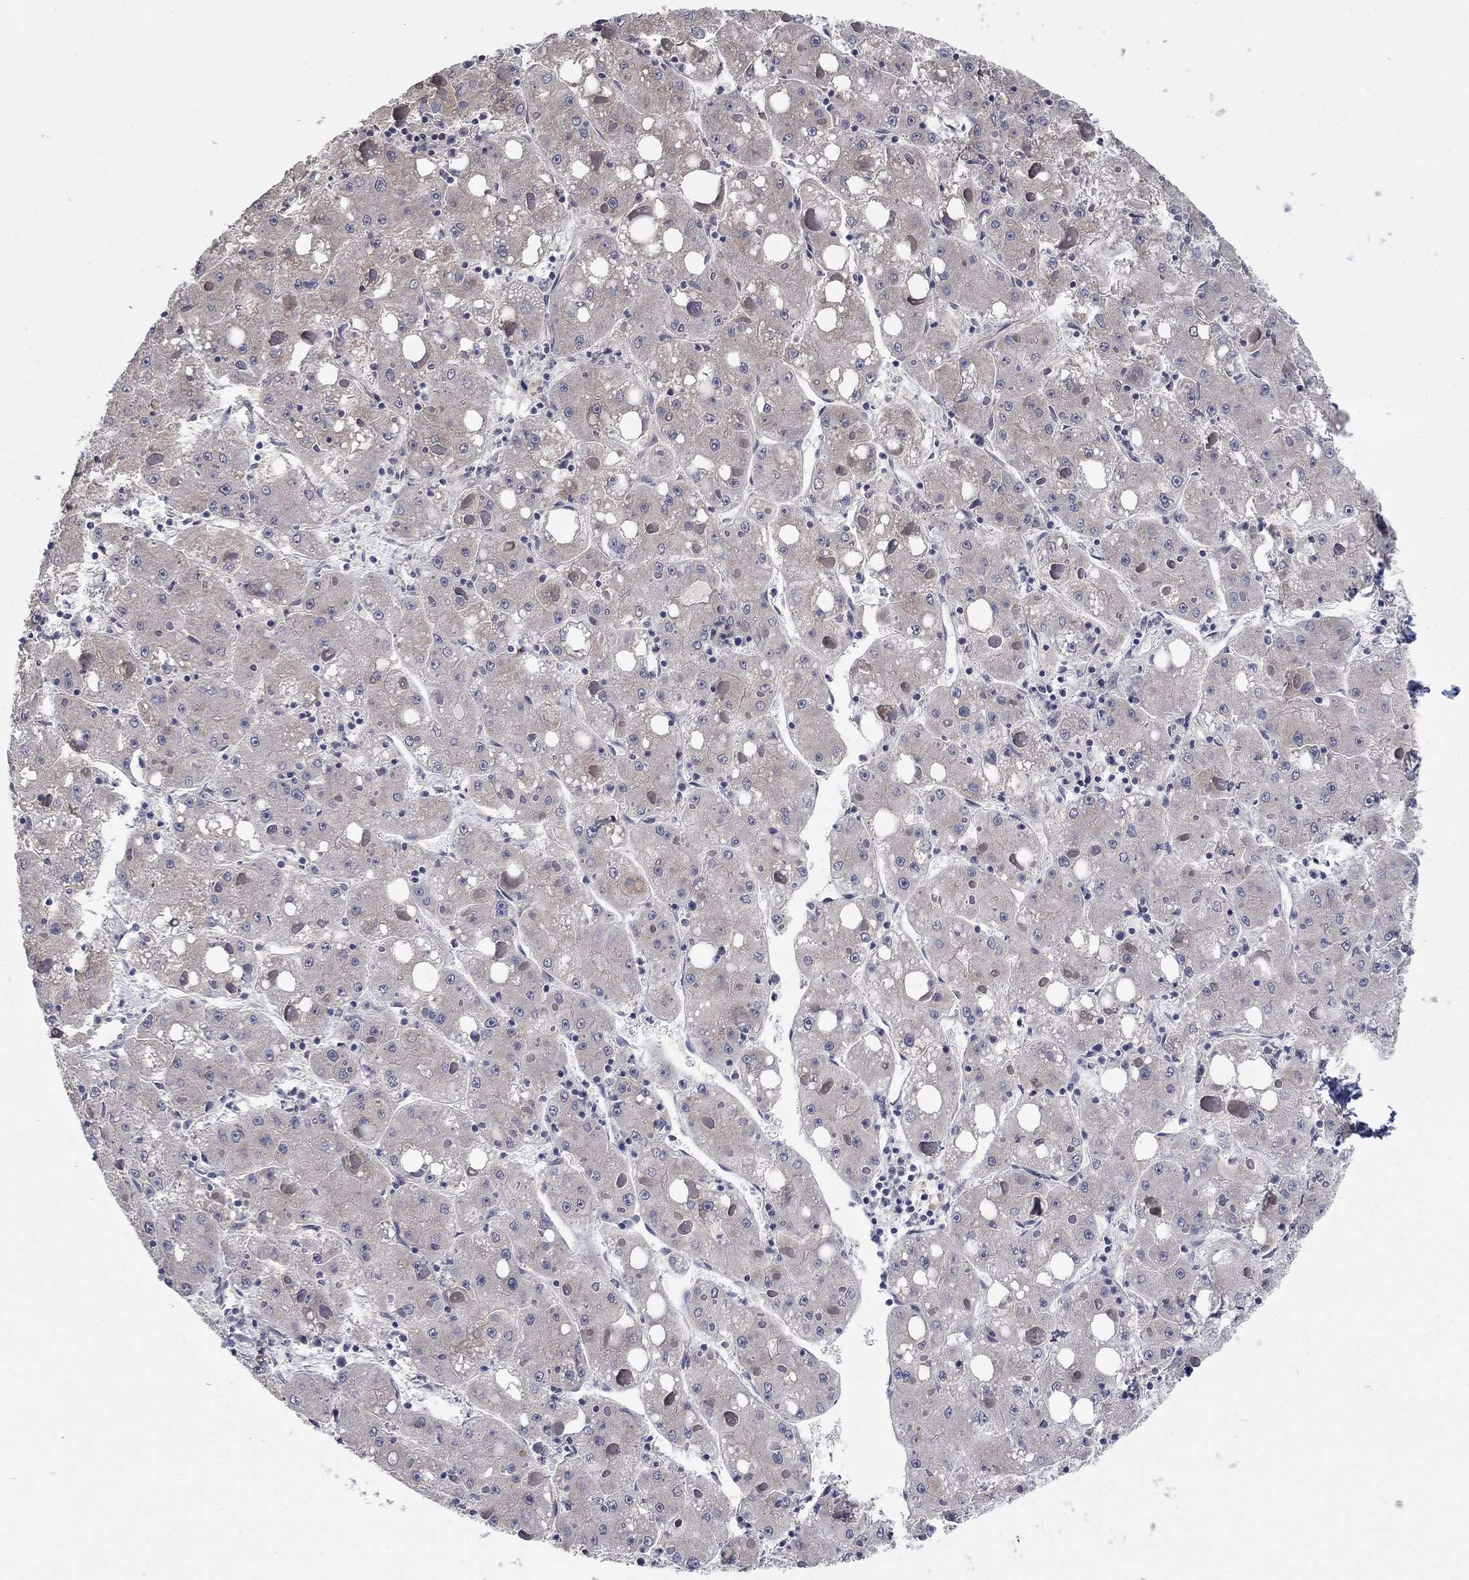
{"staining": {"intensity": "negative", "quantity": "none", "location": "none"}, "tissue": "liver cancer", "cell_type": "Tumor cells", "image_type": "cancer", "snomed": [{"axis": "morphology", "description": "Carcinoma, Hepatocellular, NOS"}, {"axis": "topography", "description": "Liver"}], "caption": "Tumor cells show no significant expression in liver cancer (hepatocellular carcinoma).", "gene": "WASF3", "patient": {"sex": "male", "age": 73}}